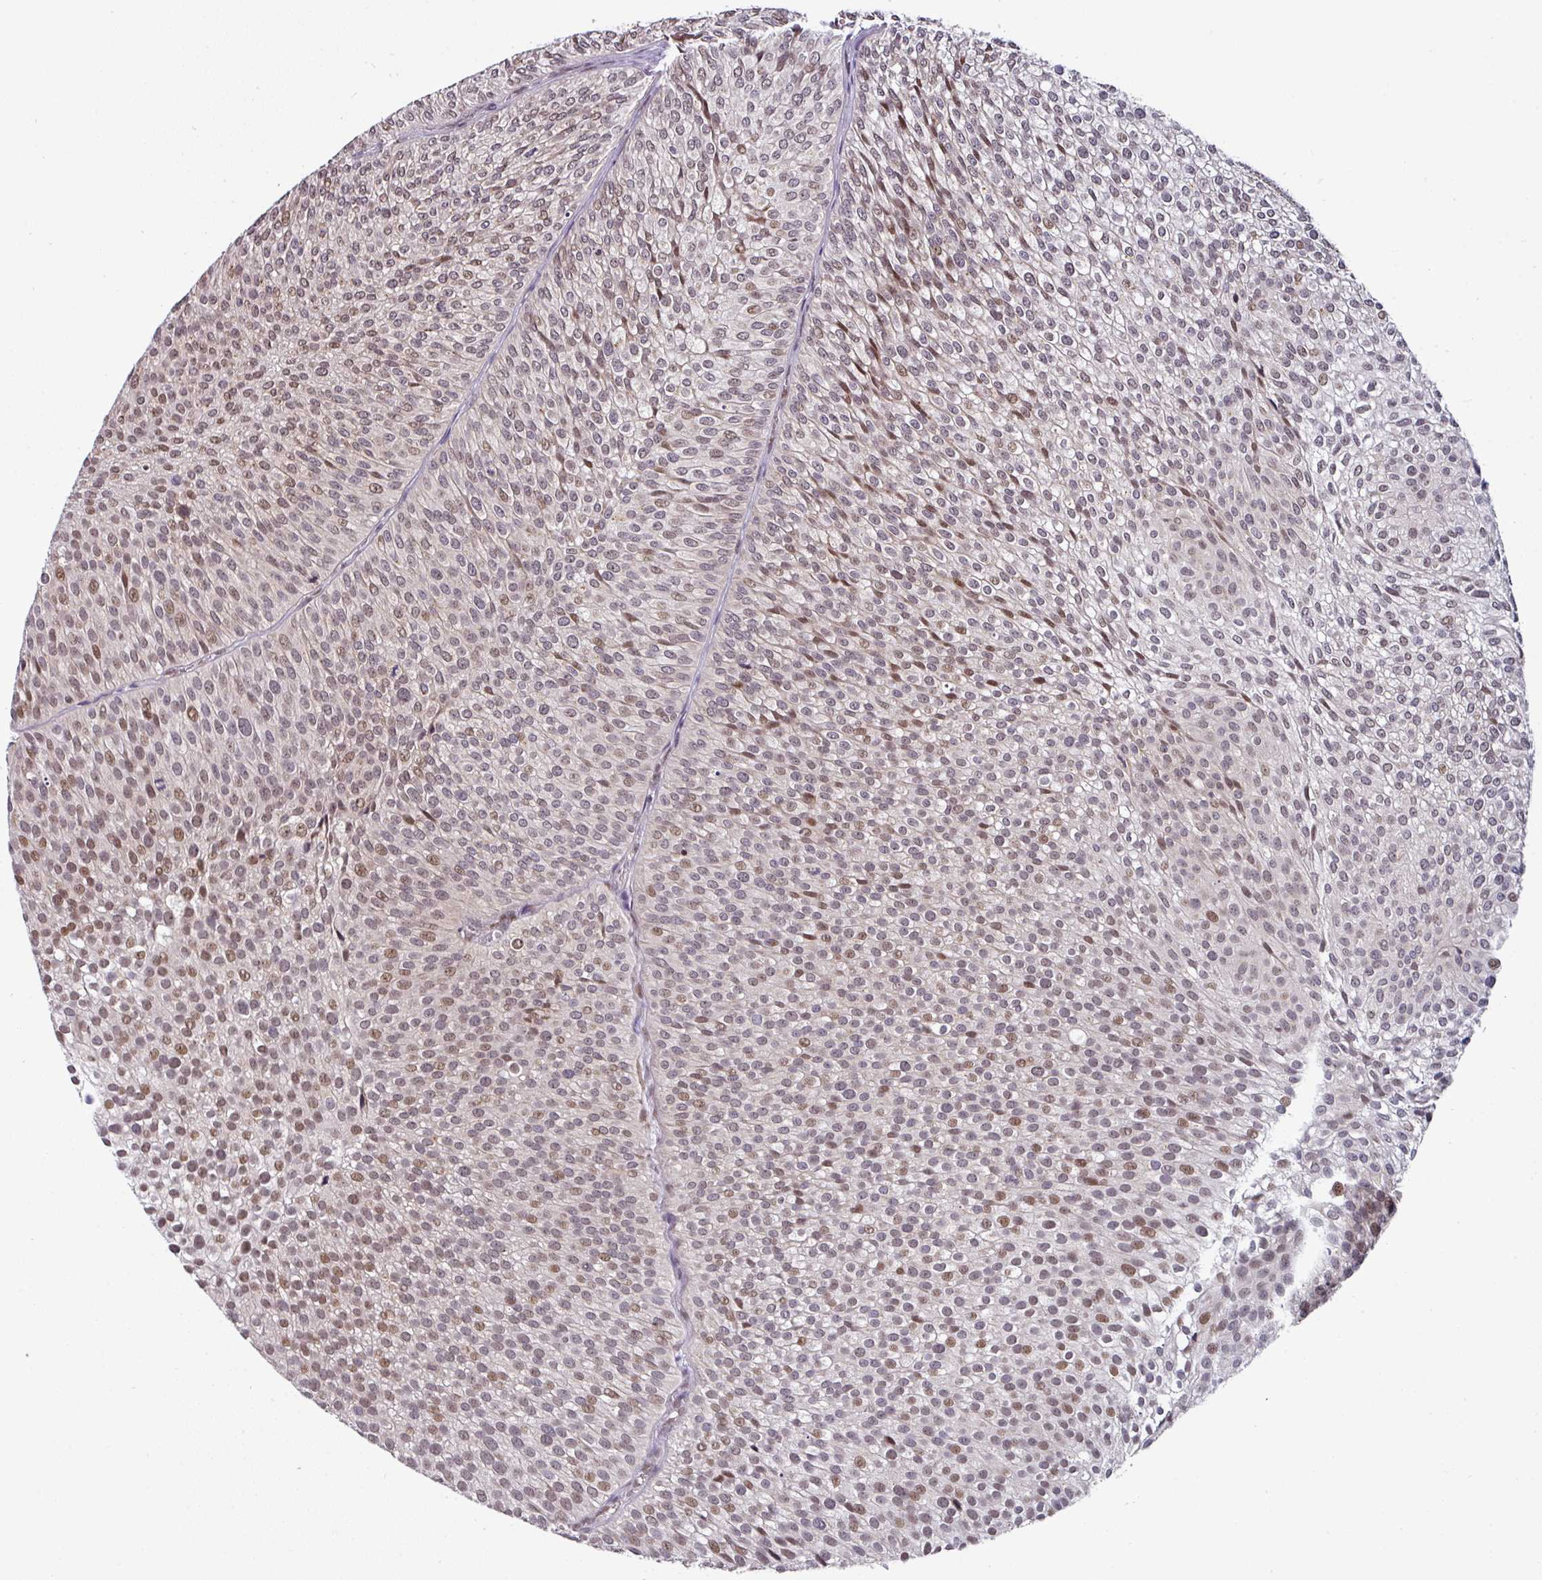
{"staining": {"intensity": "moderate", "quantity": ">75%", "location": "nuclear"}, "tissue": "urothelial cancer", "cell_type": "Tumor cells", "image_type": "cancer", "snomed": [{"axis": "morphology", "description": "Urothelial carcinoma, Low grade"}, {"axis": "topography", "description": "Urinary bladder"}], "caption": "Urothelial cancer stained with a brown dye shows moderate nuclear positive positivity in approximately >75% of tumor cells.", "gene": "SWSAP1", "patient": {"sex": "male", "age": 91}}